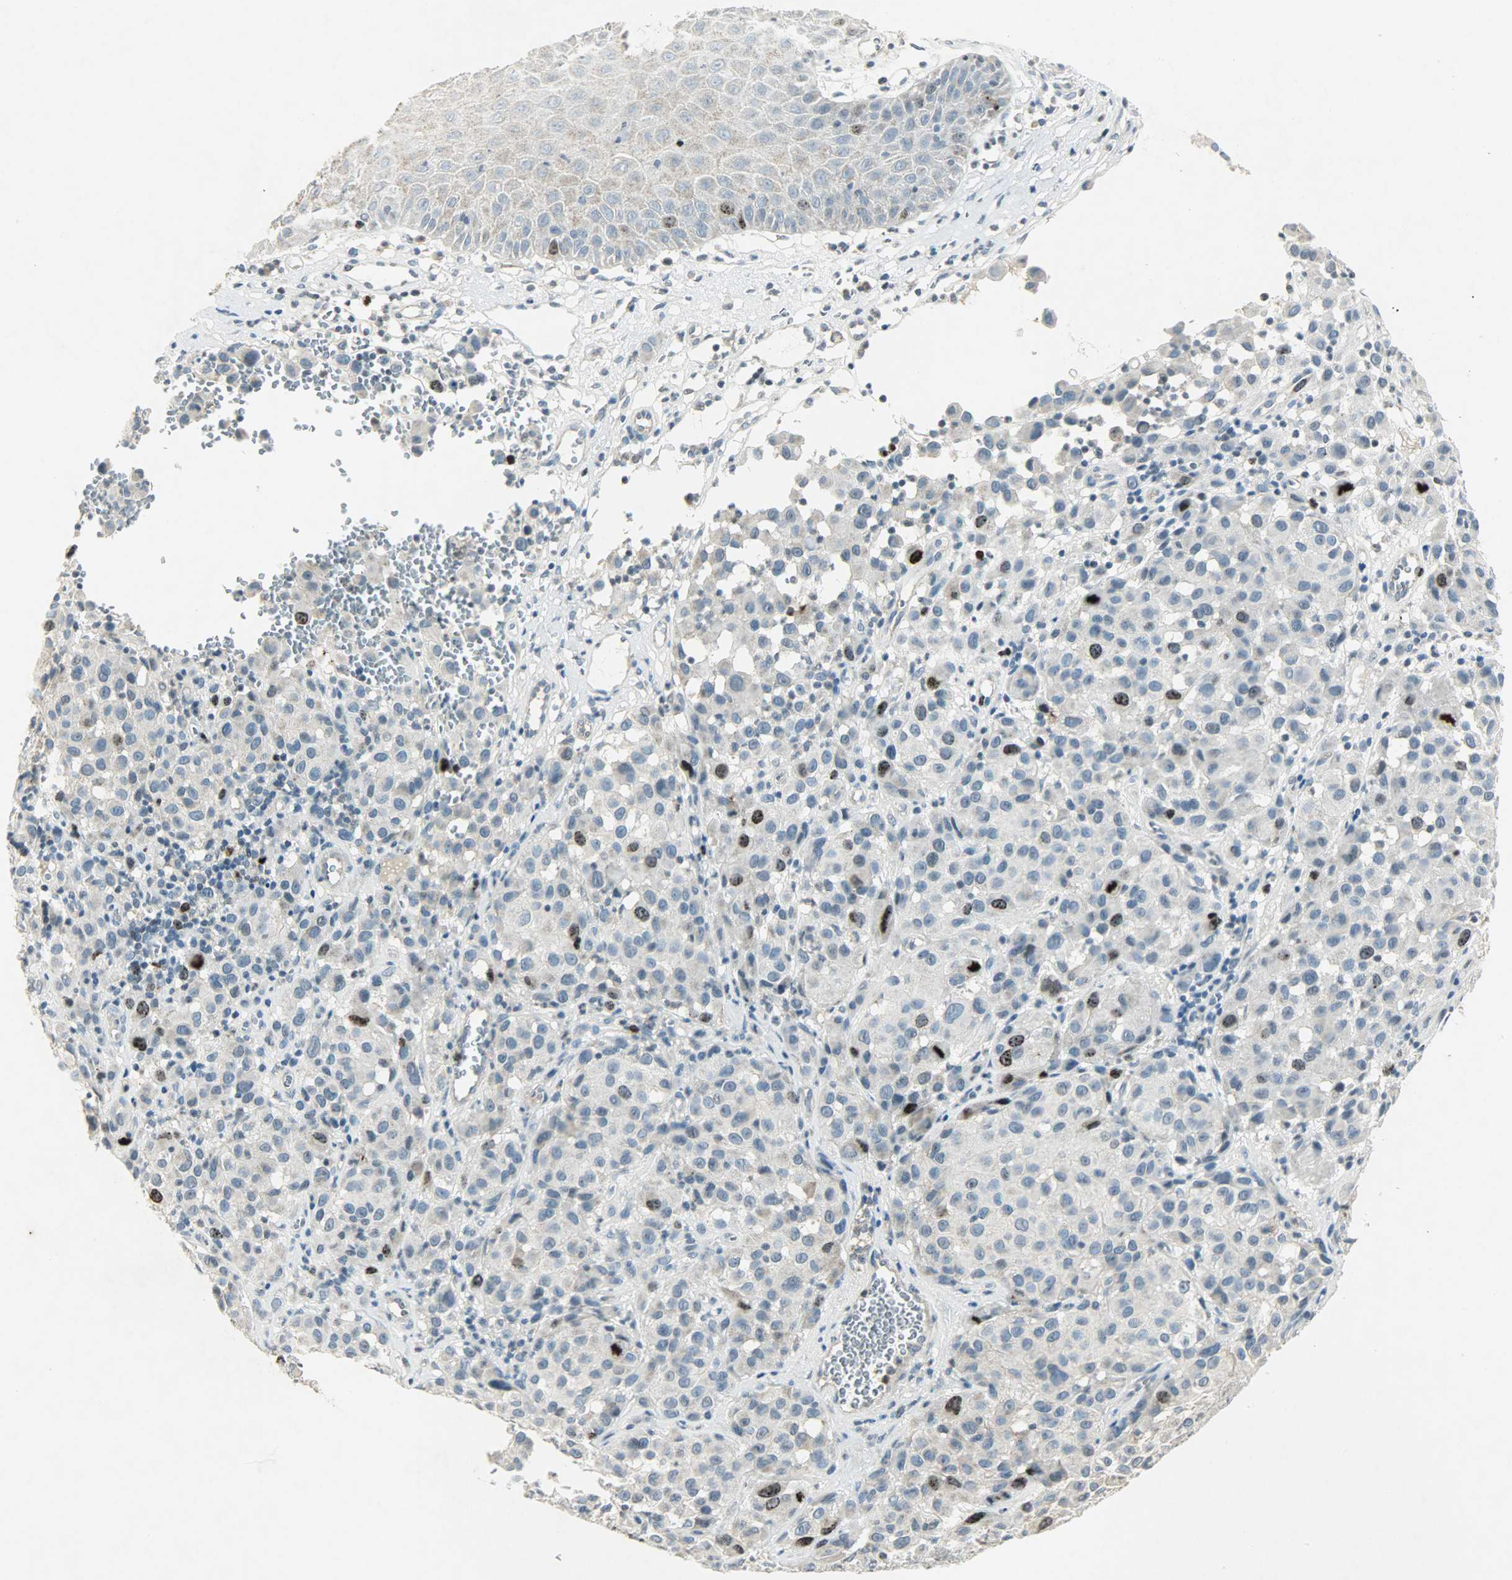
{"staining": {"intensity": "strong", "quantity": "25%-75%", "location": "nuclear"}, "tissue": "melanoma", "cell_type": "Tumor cells", "image_type": "cancer", "snomed": [{"axis": "morphology", "description": "Malignant melanoma, NOS"}, {"axis": "topography", "description": "Skin"}], "caption": "Malignant melanoma stained with a brown dye reveals strong nuclear positive staining in about 25%-75% of tumor cells.", "gene": "AURKB", "patient": {"sex": "female", "age": 21}}